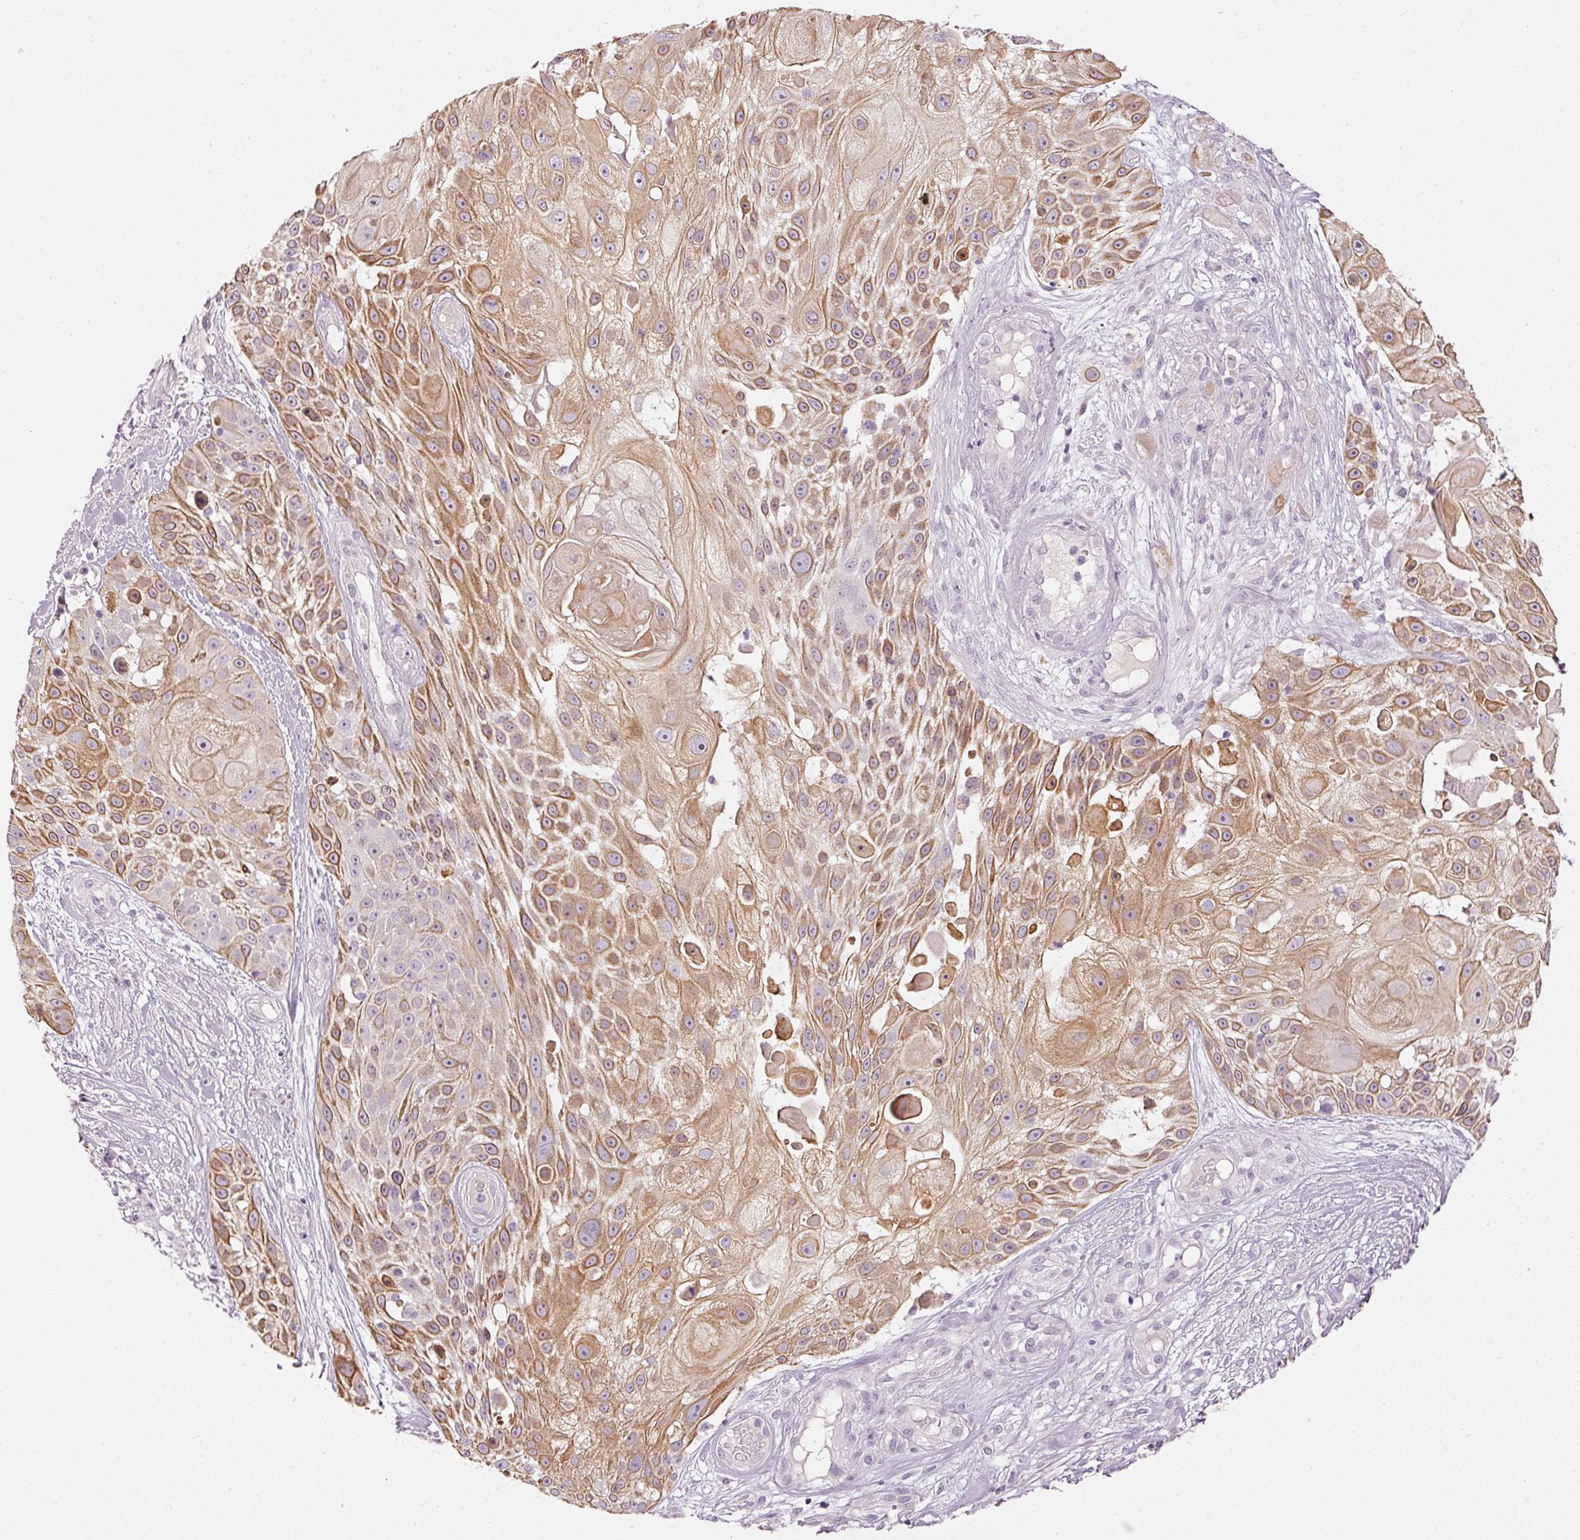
{"staining": {"intensity": "moderate", "quantity": ">75%", "location": "cytoplasmic/membranous"}, "tissue": "skin cancer", "cell_type": "Tumor cells", "image_type": "cancer", "snomed": [{"axis": "morphology", "description": "Squamous cell carcinoma, NOS"}, {"axis": "topography", "description": "Skin"}], "caption": "A micrograph showing moderate cytoplasmic/membranous staining in approximately >75% of tumor cells in squamous cell carcinoma (skin), as visualized by brown immunohistochemical staining.", "gene": "OSR2", "patient": {"sex": "female", "age": 86}}